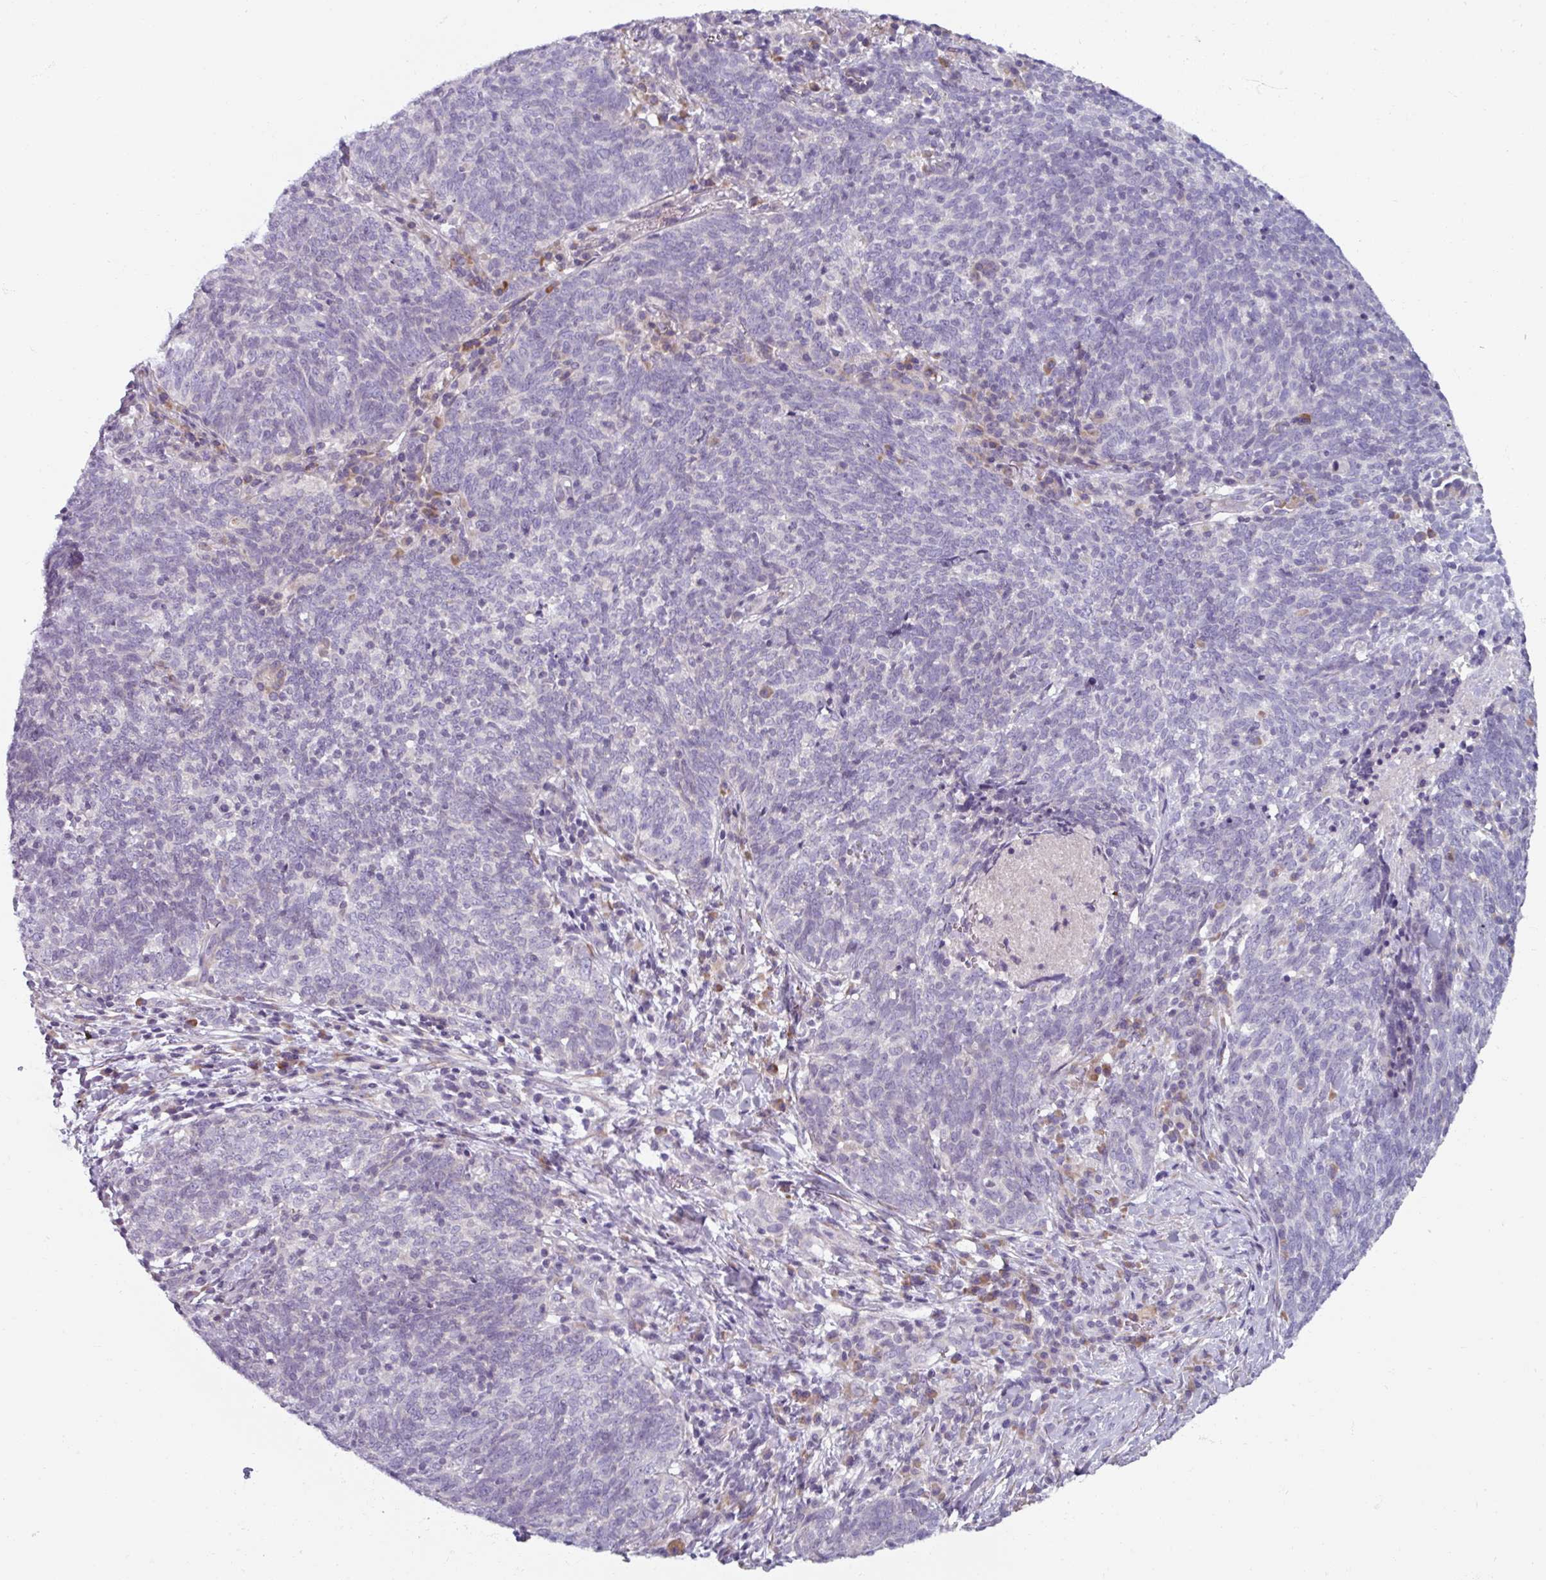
{"staining": {"intensity": "negative", "quantity": "none", "location": "none"}, "tissue": "lung cancer", "cell_type": "Tumor cells", "image_type": "cancer", "snomed": [{"axis": "morphology", "description": "Squamous cell carcinoma, NOS"}, {"axis": "topography", "description": "Lung"}], "caption": "Tumor cells show no significant protein expression in lung squamous cell carcinoma.", "gene": "SMIM11", "patient": {"sex": "female", "age": 72}}